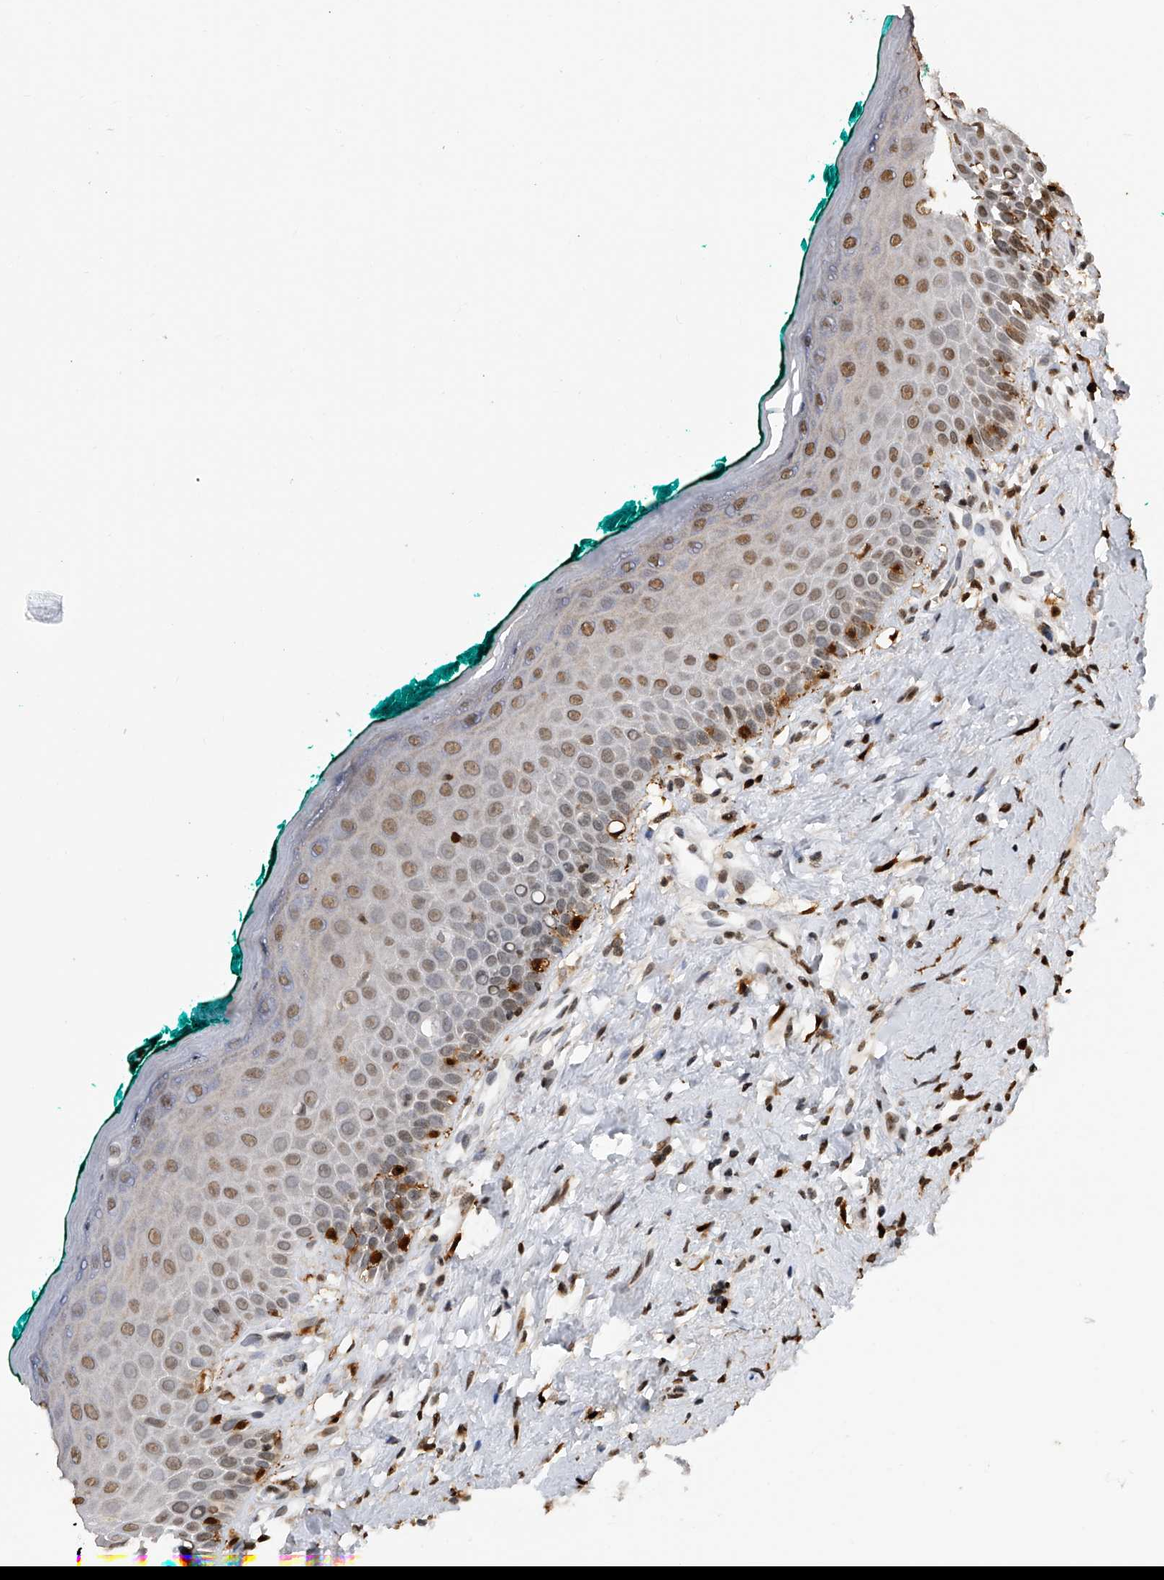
{"staining": {"intensity": "moderate", "quantity": "25%-75%", "location": "nuclear"}, "tissue": "oral mucosa", "cell_type": "Squamous epithelial cells", "image_type": "normal", "snomed": [{"axis": "morphology", "description": "Normal tissue, NOS"}, {"axis": "topography", "description": "Oral tissue"}], "caption": "High-magnification brightfield microscopy of normal oral mucosa stained with DAB (3,3'-diaminobenzidine) (brown) and counterstained with hematoxylin (blue). squamous epithelial cells exhibit moderate nuclear expression is identified in approximately25%-75% of cells. (brown staining indicates protein expression, while blue staining denotes nuclei).", "gene": "CFAP410", "patient": {"sex": "female", "age": 70}}